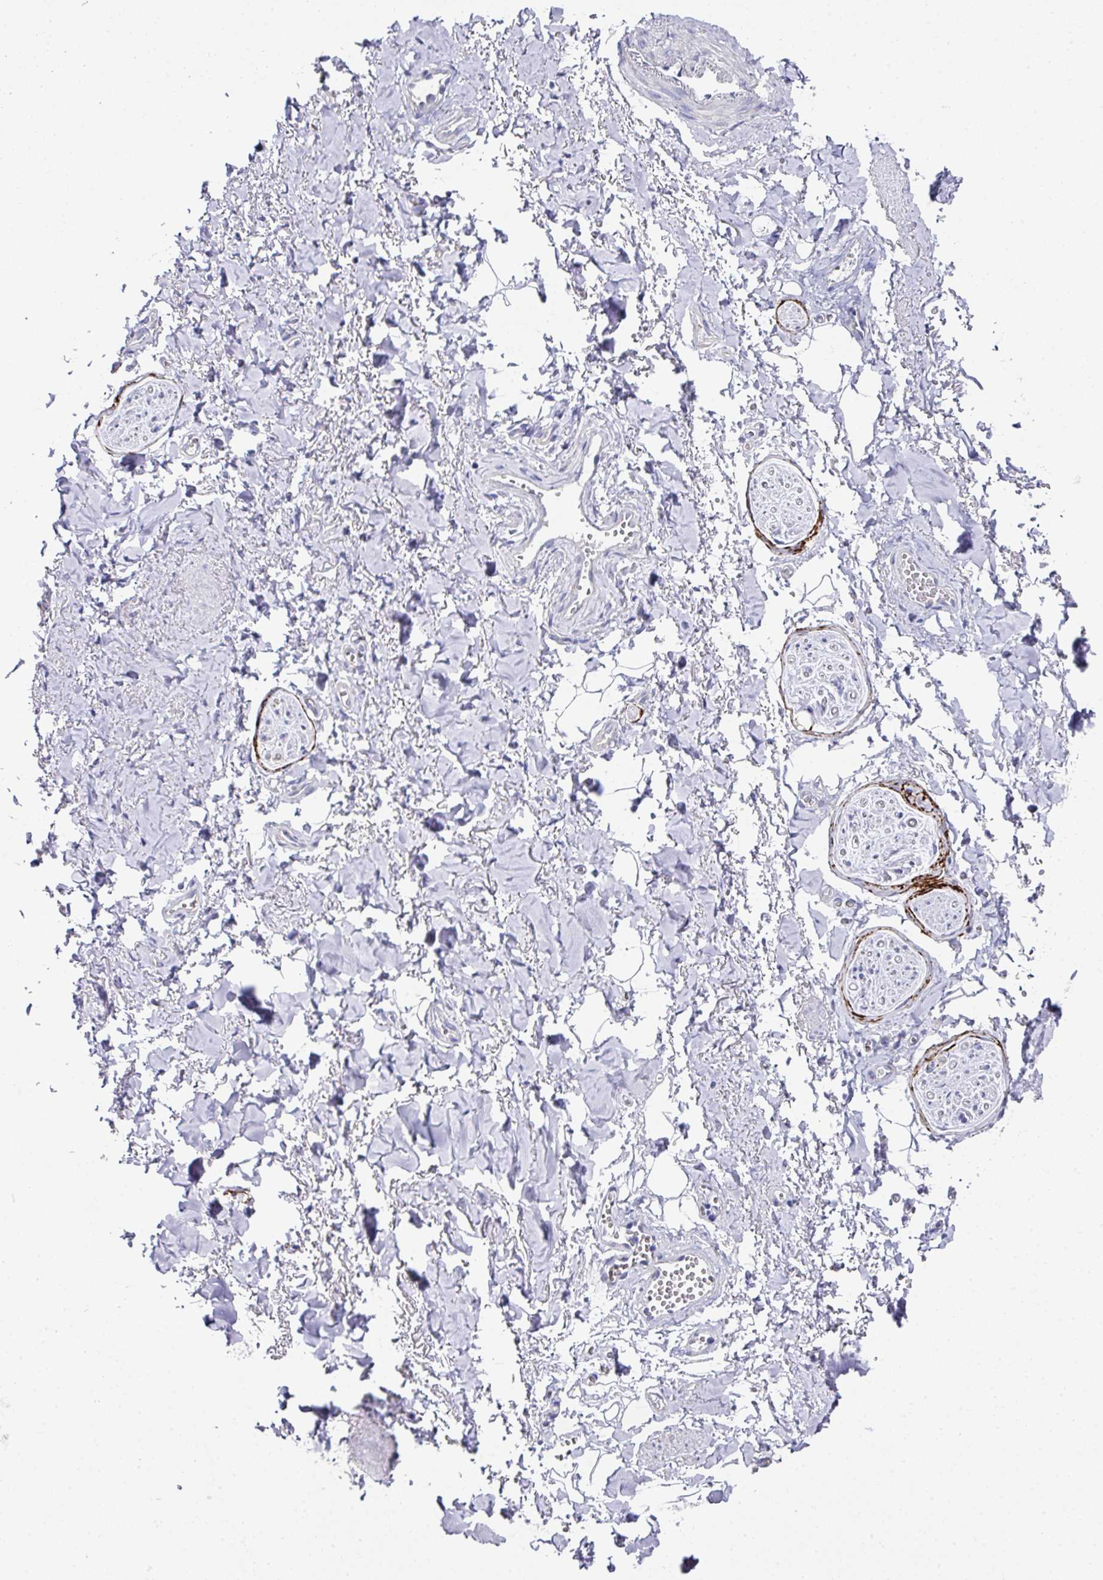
{"staining": {"intensity": "negative", "quantity": "none", "location": "none"}, "tissue": "adipose tissue", "cell_type": "Adipocytes", "image_type": "normal", "snomed": [{"axis": "morphology", "description": "Normal tissue, NOS"}, {"axis": "topography", "description": "Vulva"}, {"axis": "topography", "description": "Vagina"}, {"axis": "topography", "description": "Peripheral nerve tissue"}], "caption": "This is an immunohistochemistry histopathology image of normal human adipose tissue. There is no expression in adipocytes.", "gene": "CLDN1", "patient": {"sex": "female", "age": 66}}